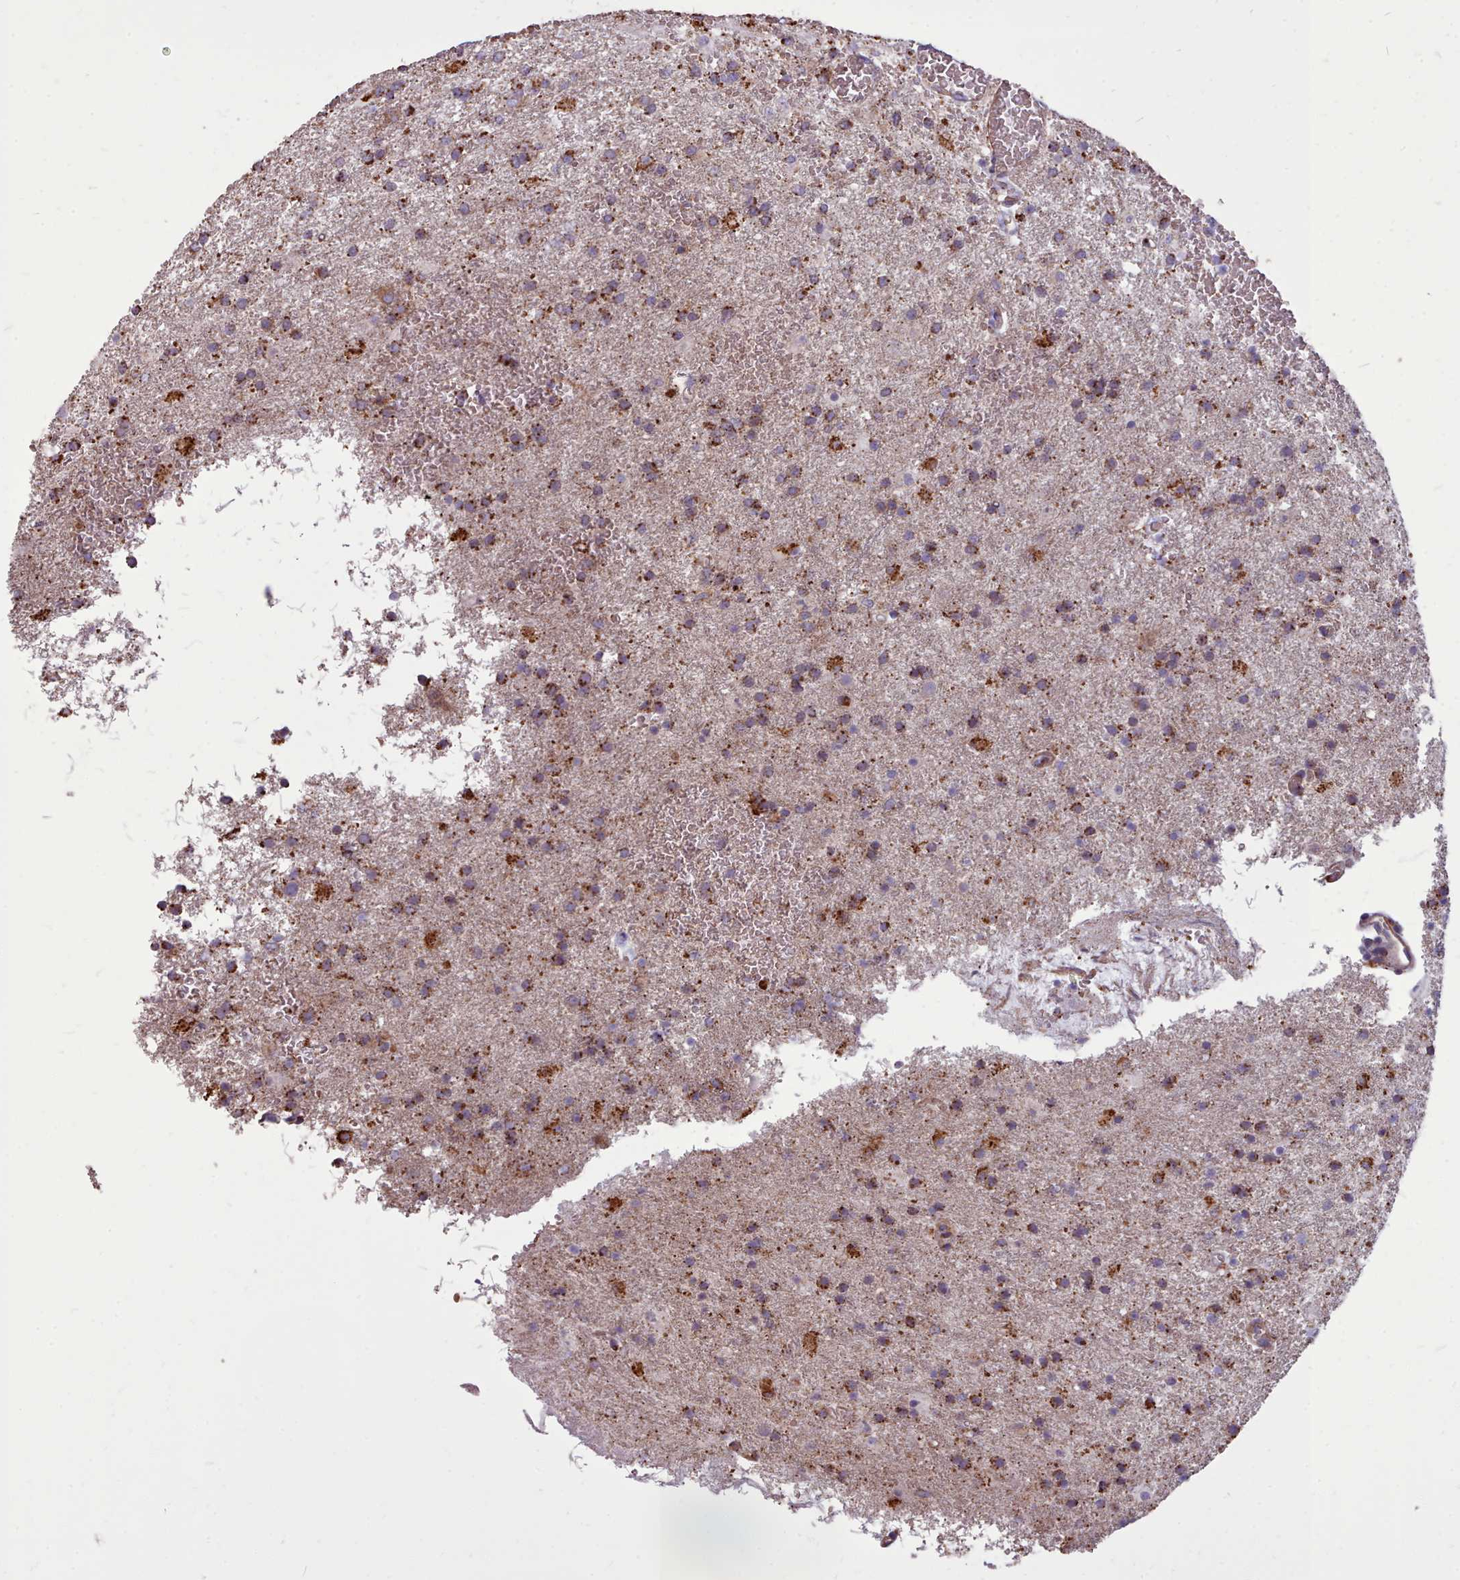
{"staining": {"intensity": "strong", "quantity": "25%-75%", "location": "cytoplasmic/membranous"}, "tissue": "glioma", "cell_type": "Tumor cells", "image_type": "cancer", "snomed": [{"axis": "morphology", "description": "Glioma, malignant, Low grade"}, {"axis": "topography", "description": "Brain"}], "caption": "There is high levels of strong cytoplasmic/membranous positivity in tumor cells of glioma, as demonstrated by immunohistochemical staining (brown color).", "gene": "PACSIN3", "patient": {"sex": "male", "age": 65}}